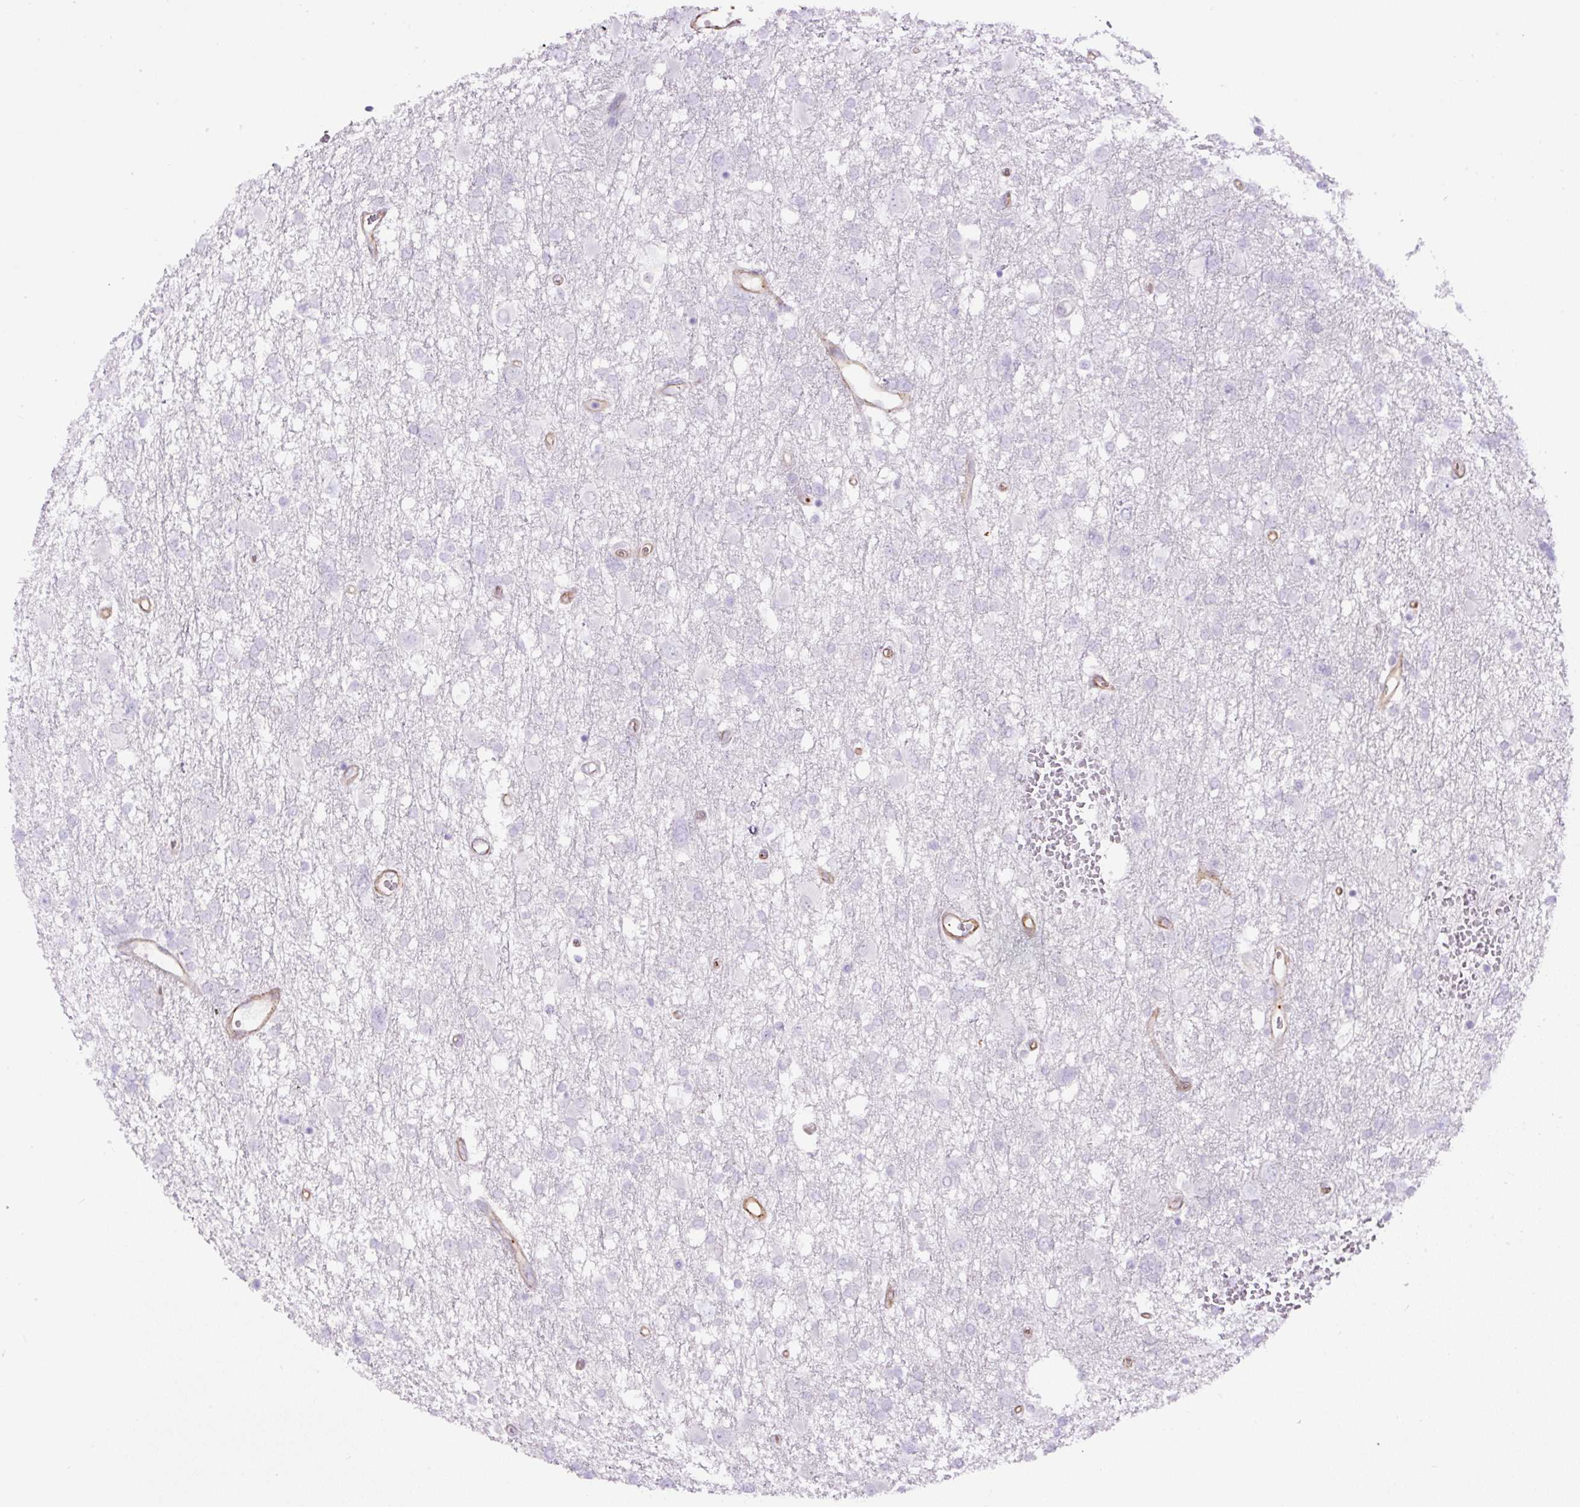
{"staining": {"intensity": "negative", "quantity": "none", "location": "none"}, "tissue": "glioma", "cell_type": "Tumor cells", "image_type": "cancer", "snomed": [{"axis": "morphology", "description": "Glioma, malignant, High grade"}, {"axis": "topography", "description": "Brain"}], "caption": "The immunohistochemistry (IHC) histopathology image has no significant staining in tumor cells of glioma tissue.", "gene": "B3GALT5", "patient": {"sex": "male", "age": 61}}